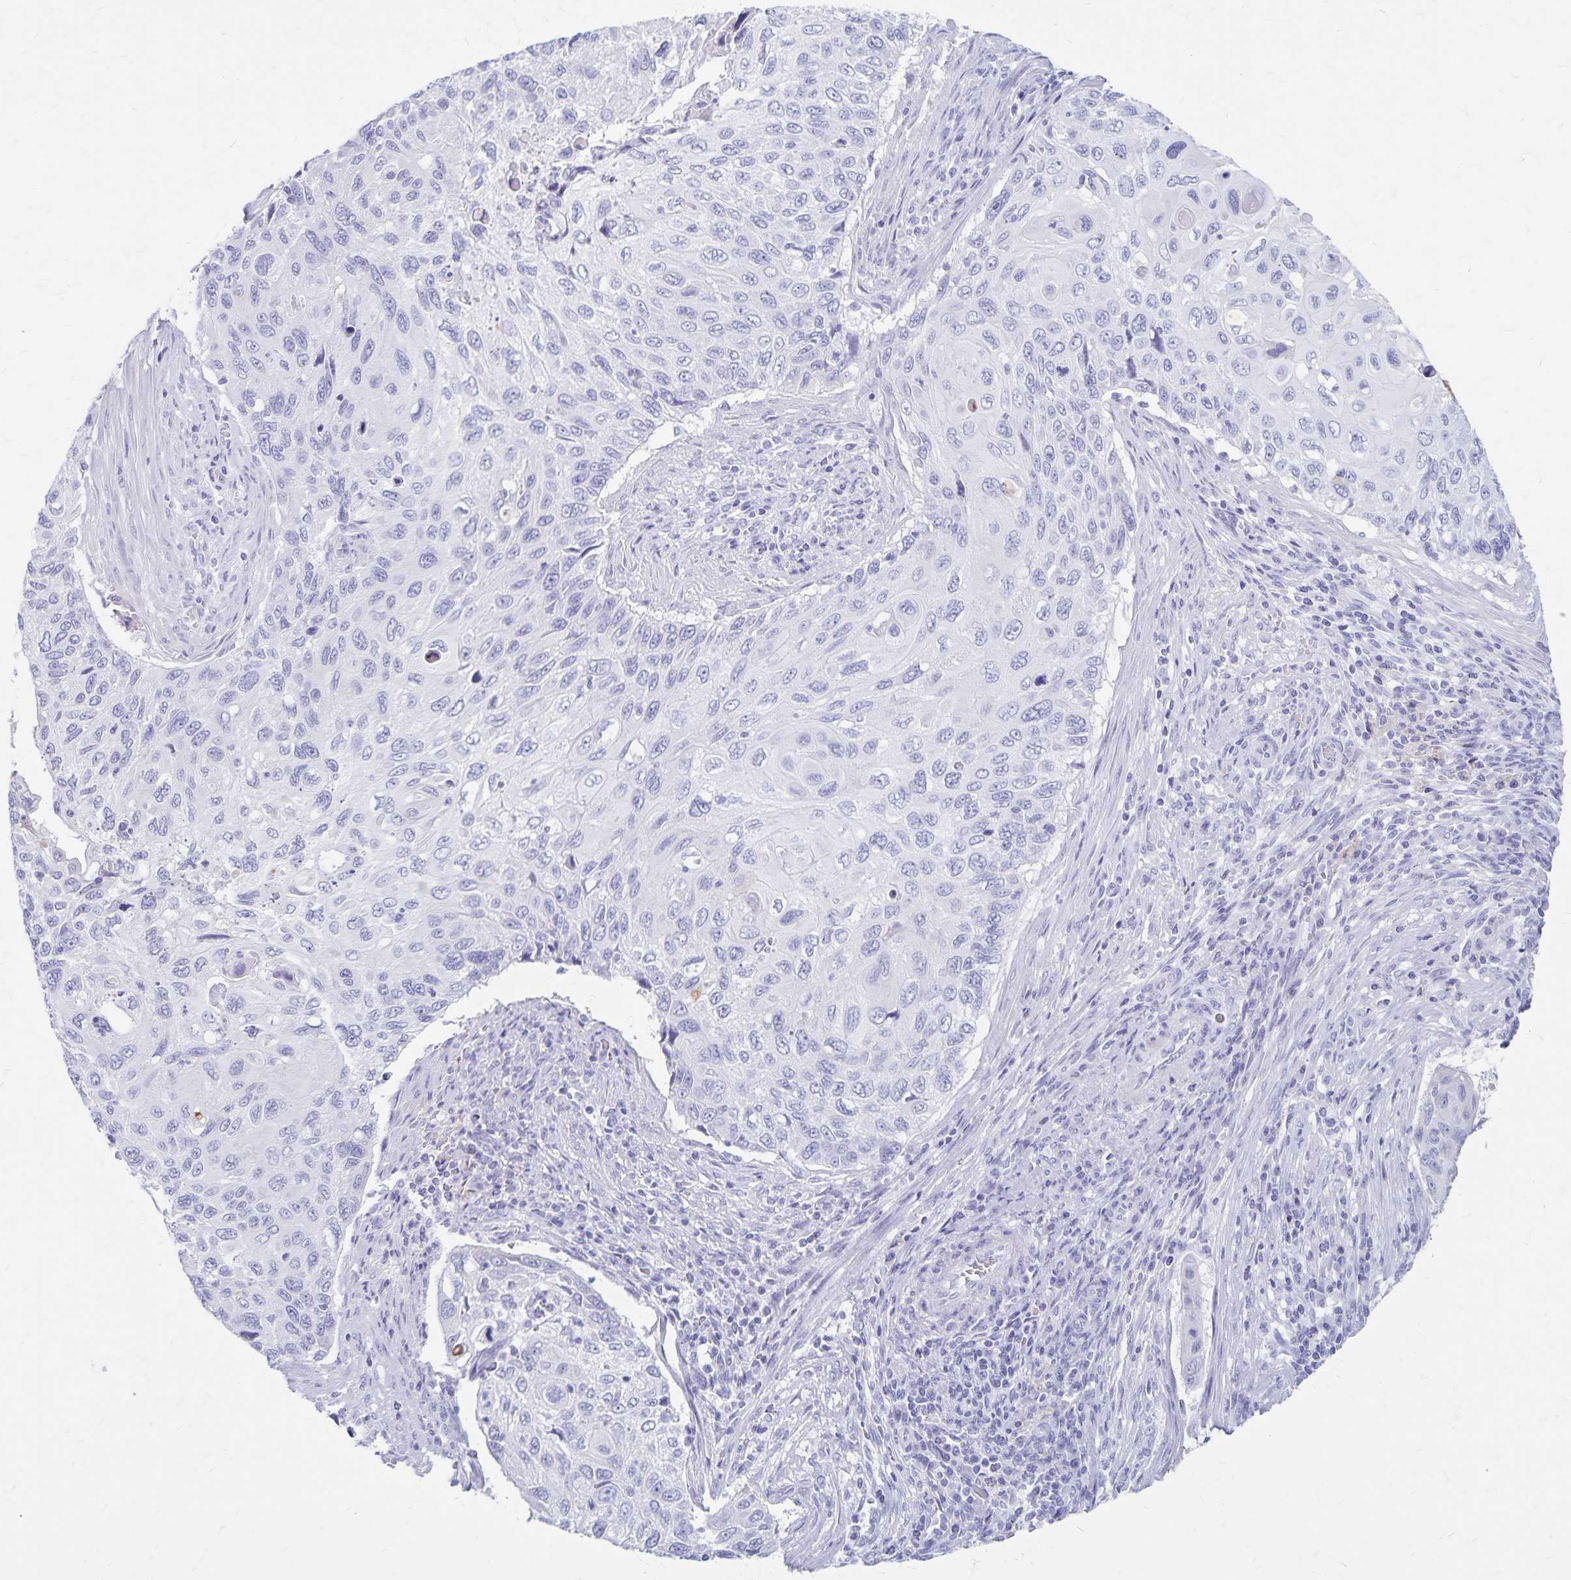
{"staining": {"intensity": "negative", "quantity": "none", "location": "none"}, "tissue": "cervical cancer", "cell_type": "Tumor cells", "image_type": "cancer", "snomed": [{"axis": "morphology", "description": "Squamous cell carcinoma, NOS"}, {"axis": "topography", "description": "Cervix"}], "caption": "Cervical cancer stained for a protein using IHC shows no expression tumor cells.", "gene": "GPBAR1", "patient": {"sex": "female", "age": 70}}